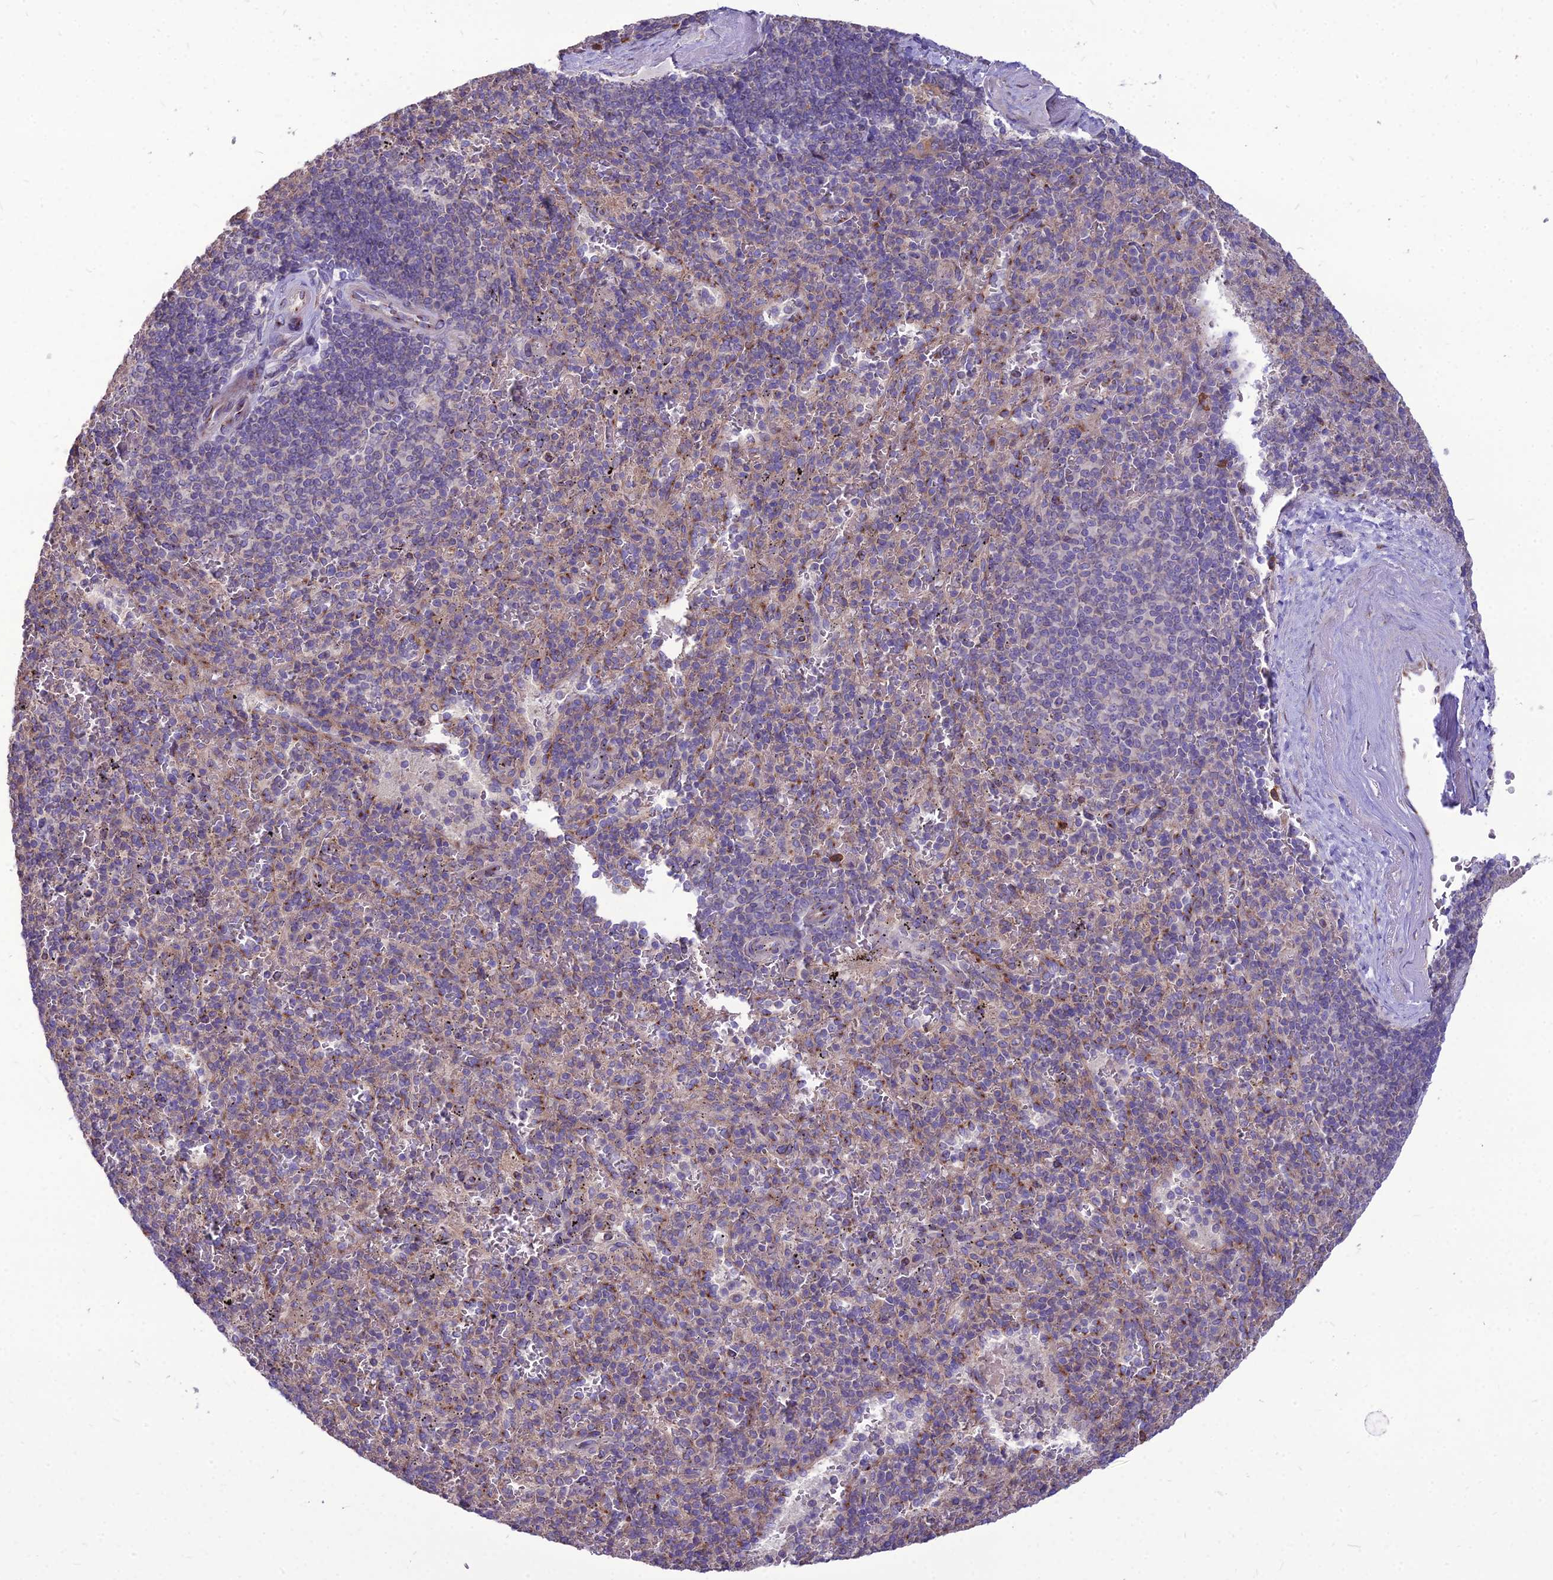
{"staining": {"intensity": "moderate", "quantity": "<25%", "location": "cytoplasmic/membranous"}, "tissue": "spleen", "cell_type": "Cells in red pulp", "image_type": "normal", "snomed": [{"axis": "morphology", "description": "Normal tissue, NOS"}, {"axis": "topography", "description": "Spleen"}], "caption": "This photomicrograph displays IHC staining of unremarkable human spleen, with low moderate cytoplasmic/membranous staining in approximately <25% of cells in red pulp.", "gene": "SPRYD7", "patient": {"sex": "male", "age": 82}}